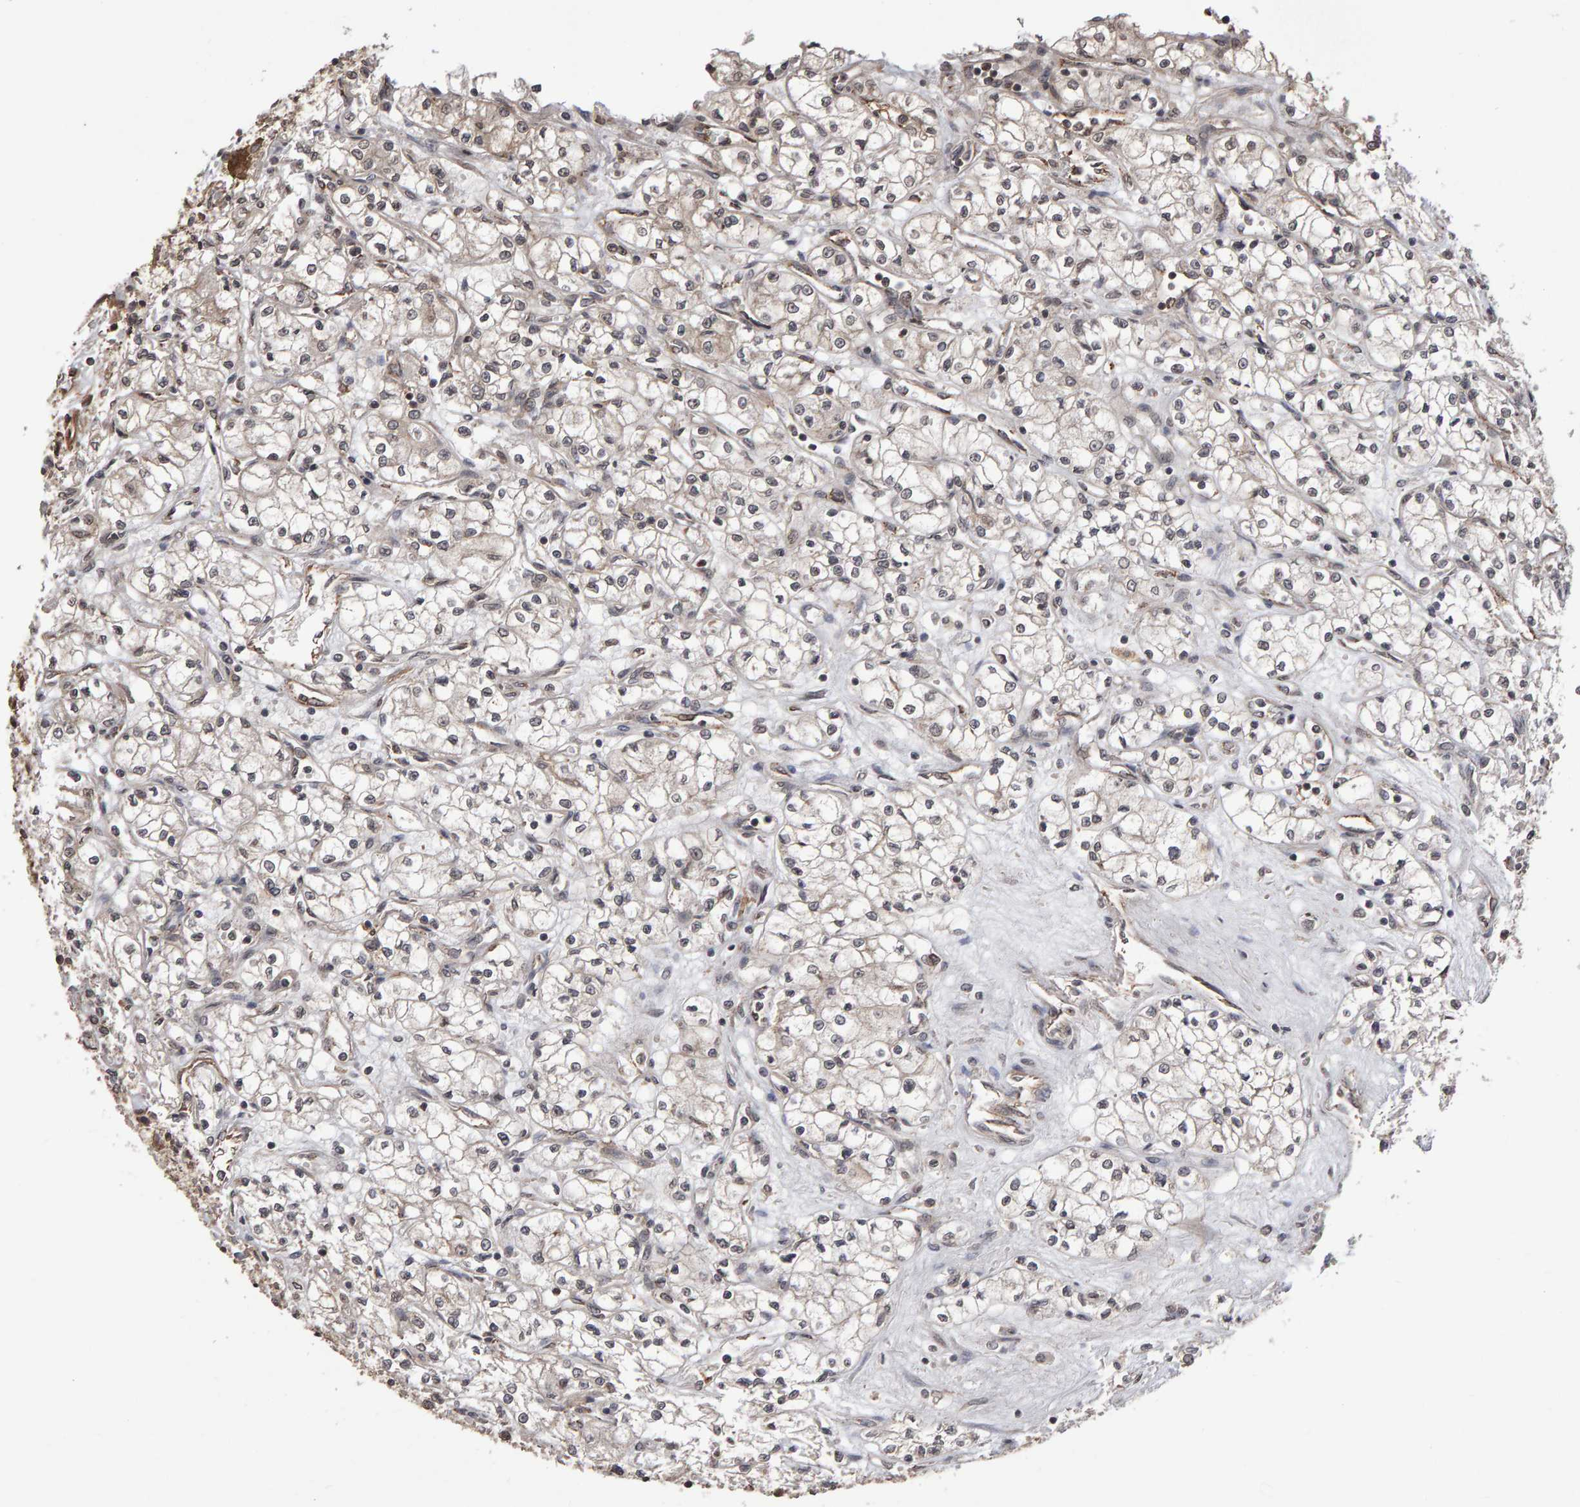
{"staining": {"intensity": "negative", "quantity": "none", "location": "none"}, "tissue": "renal cancer", "cell_type": "Tumor cells", "image_type": "cancer", "snomed": [{"axis": "morphology", "description": "Normal tissue, NOS"}, {"axis": "morphology", "description": "Adenocarcinoma, NOS"}, {"axis": "topography", "description": "Kidney"}], "caption": "High power microscopy histopathology image of an immunohistochemistry image of adenocarcinoma (renal), revealing no significant expression in tumor cells.", "gene": "SCRIB", "patient": {"sex": "male", "age": 59}}